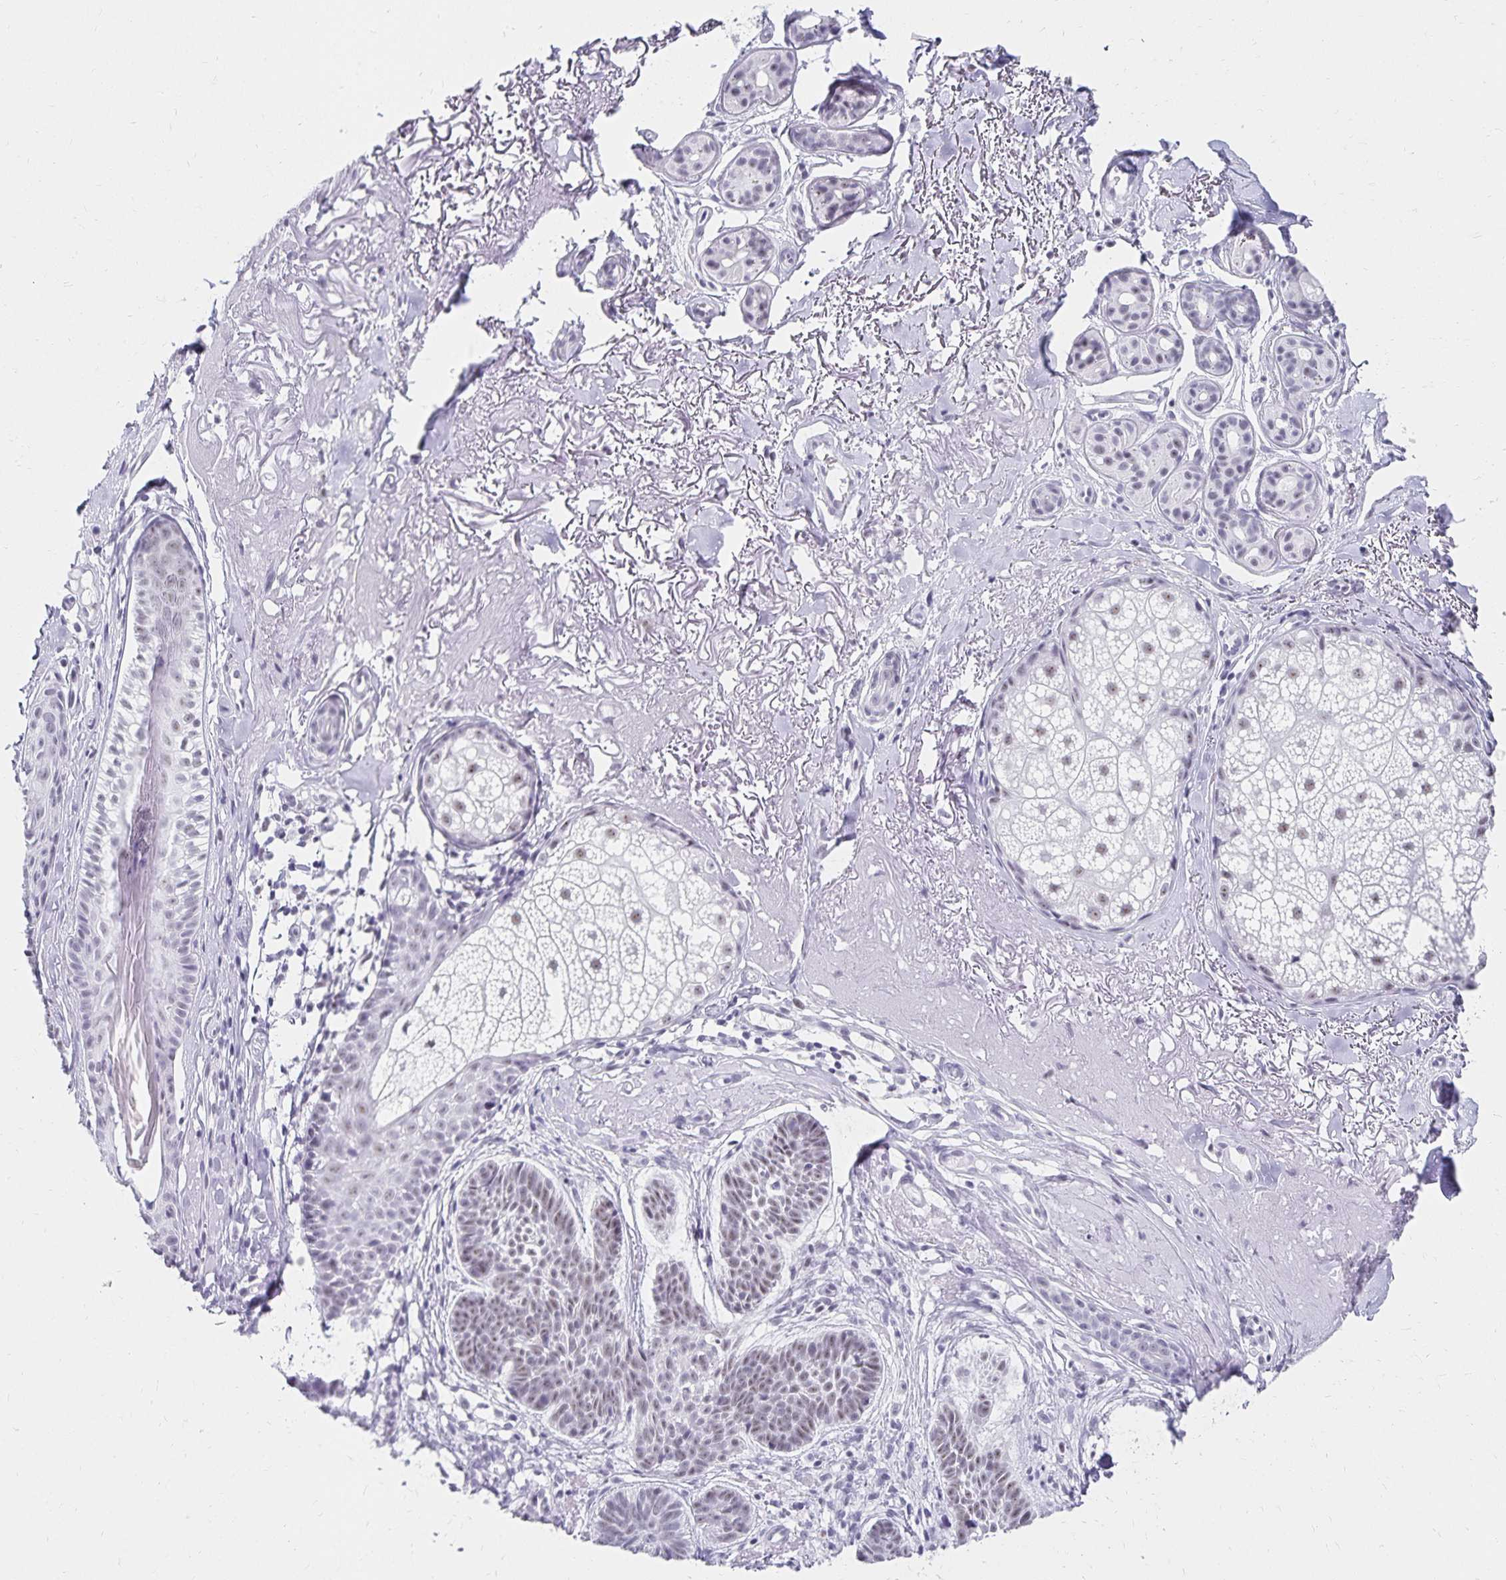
{"staining": {"intensity": "weak", "quantity": "25%-75%", "location": "nuclear"}, "tissue": "skin cancer", "cell_type": "Tumor cells", "image_type": "cancer", "snomed": [{"axis": "morphology", "description": "Basal cell carcinoma"}, {"axis": "topography", "description": "Skin"}], "caption": "IHC photomicrograph of neoplastic tissue: skin cancer stained using immunohistochemistry (IHC) displays low levels of weak protein expression localized specifically in the nuclear of tumor cells, appearing as a nuclear brown color.", "gene": "C20orf85", "patient": {"sex": "male", "age": 78}}